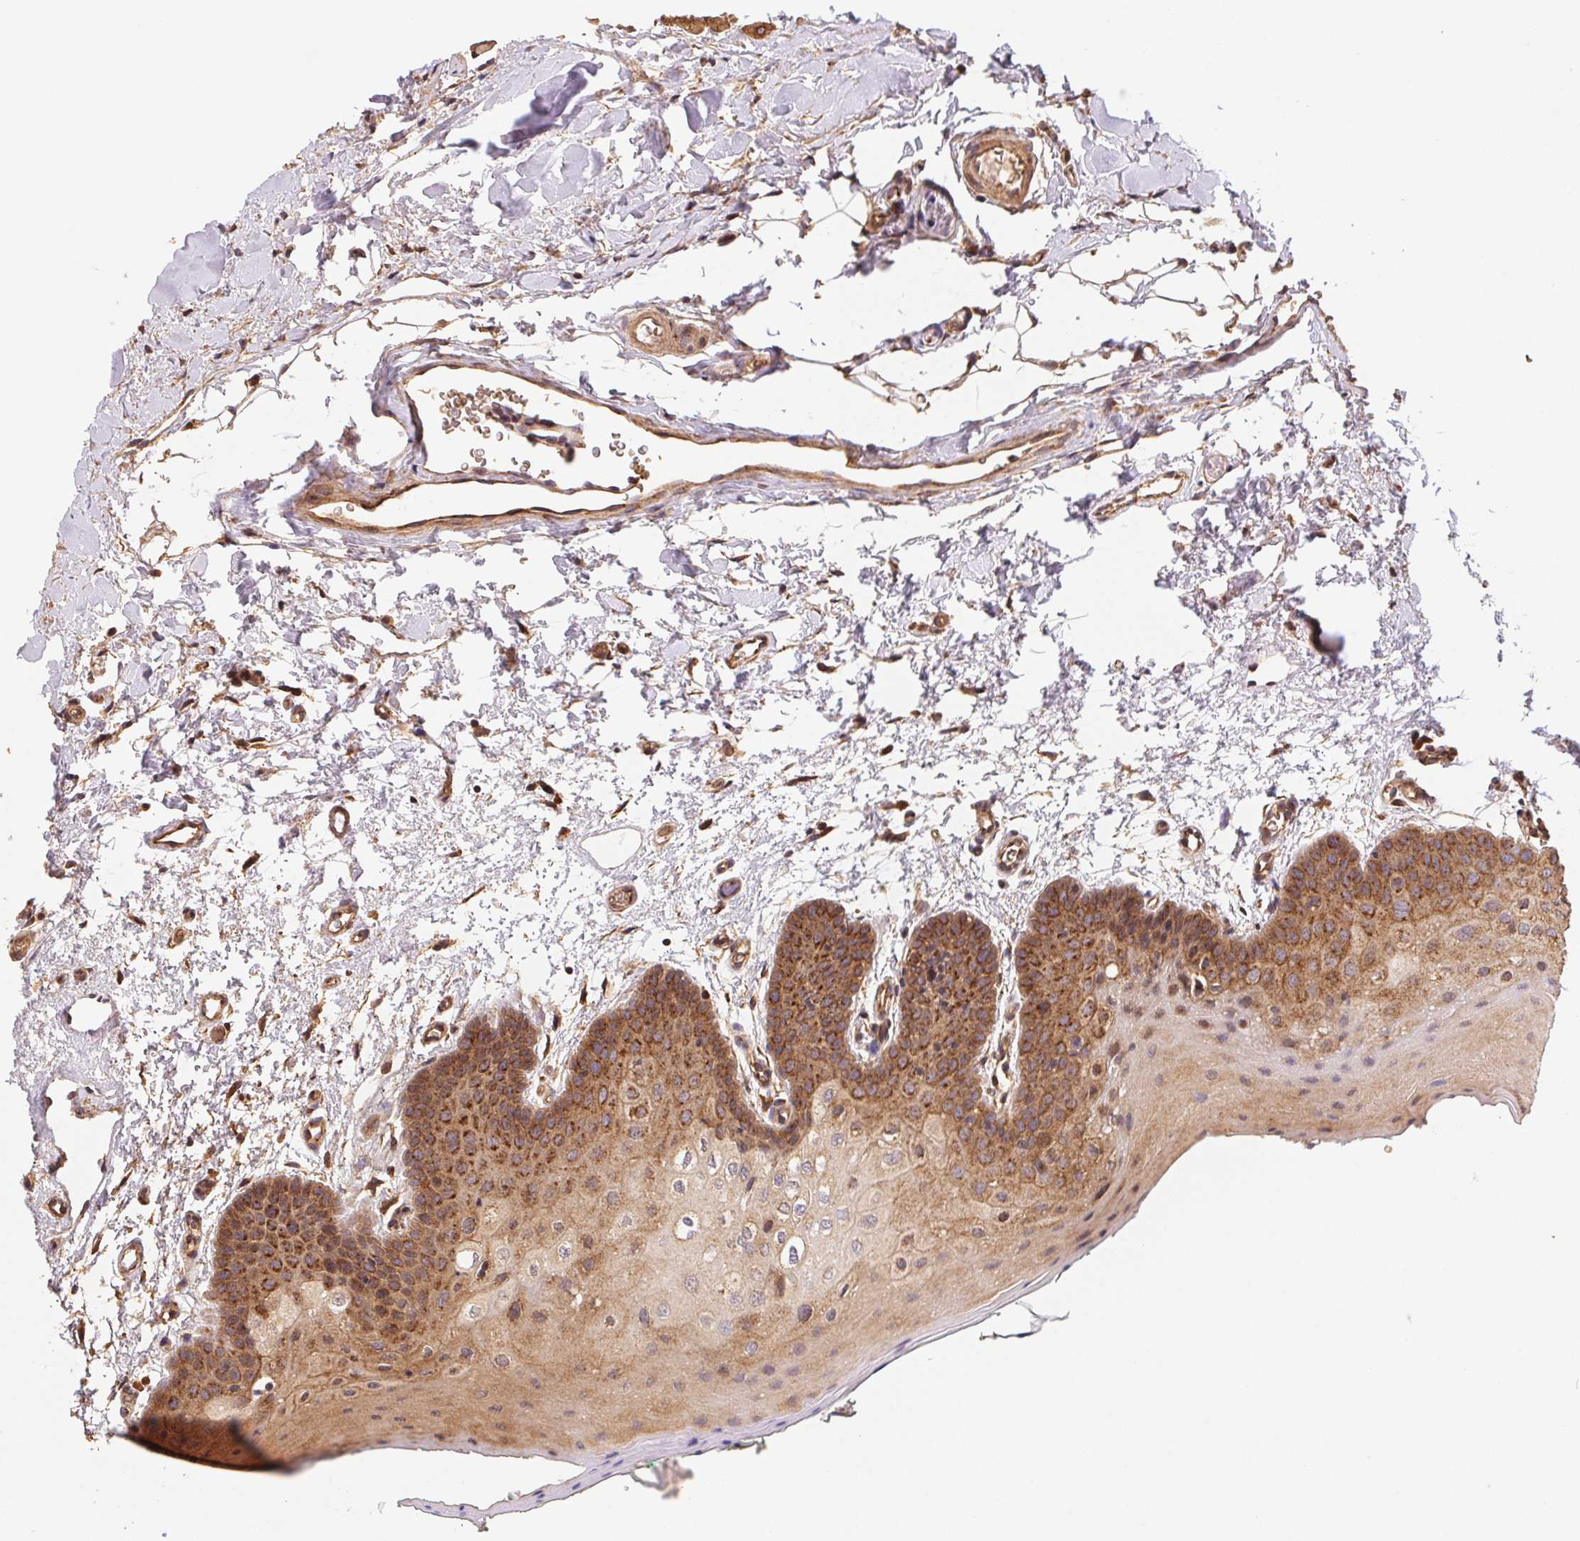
{"staining": {"intensity": "strong", "quantity": ">75%", "location": "cytoplasmic/membranous"}, "tissue": "oral mucosa", "cell_type": "Squamous epithelial cells", "image_type": "normal", "snomed": [{"axis": "morphology", "description": "Normal tissue, NOS"}, {"axis": "morphology", "description": "Squamous cell carcinoma, NOS"}, {"axis": "topography", "description": "Oral tissue"}, {"axis": "topography", "description": "Head-Neck"}], "caption": "Immunohistochemistry (IHC) photomicrograph of unremarkable oral mucosa: human oral mucosa stained using IHC exhibits high levels of strong protein expression localized specifically in the cytoplasmic/membranous of squamous epithelial cells, appearing as a cytoplasmic/membranous brown color.", "gene": "USE1", "patient": {"sex": "female", "age": 50}}